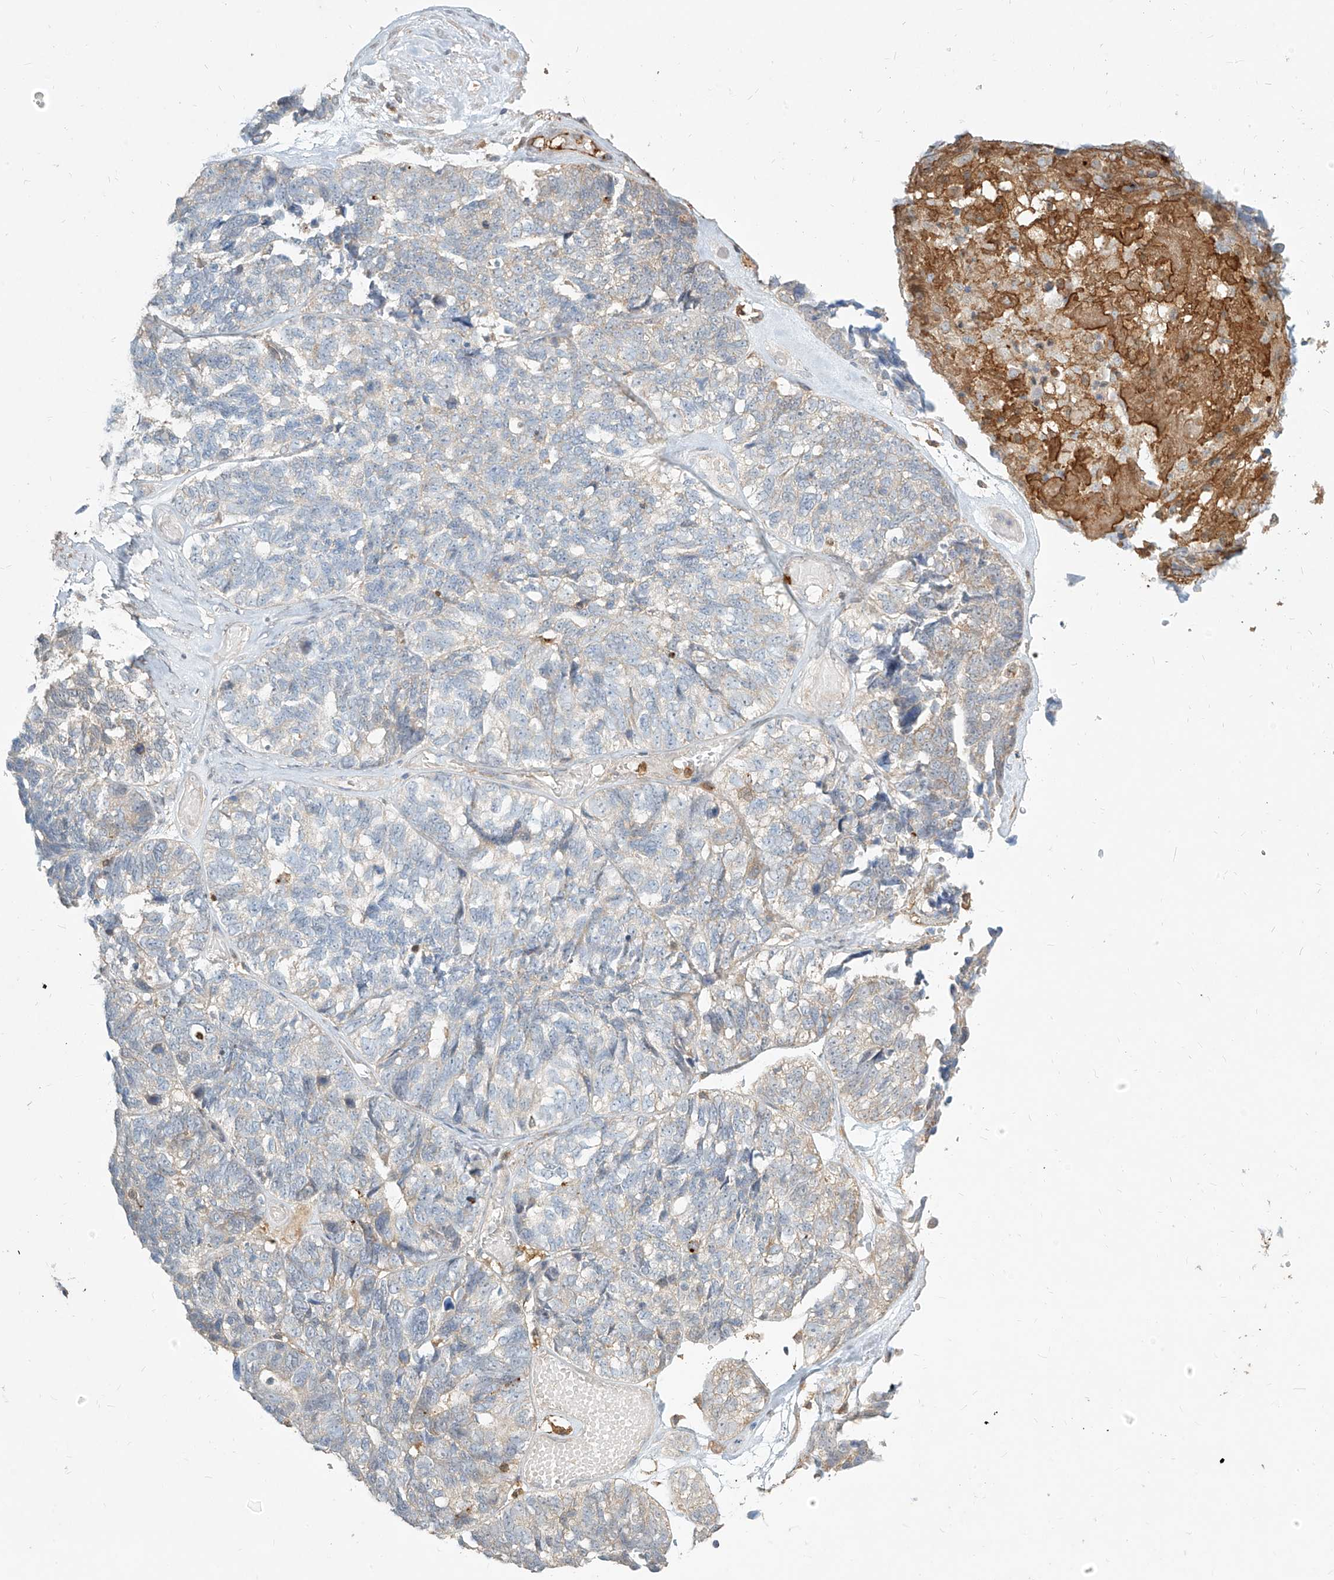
{"staining": {"intensity": "negative", "quantity": "none", "location": "none"}, "tissue": "ovarian cancer", "cell_type": "Tumor cells", "image_type": "cancer", "snomed": [{"axis": "morphology", "description": "Cystadenocarcinoma, serous, NOS"}, {"axis": "topography", "description": "Ovary"}], "caption": "Ovarian cancer was stained to show a protein in brown. There is no significant staining in tumor cells. (Brightfield microscopy of DAB (3,3'-diaminobenzidine) immunohistochemistry at high magnification).", "gene": "PGD", "patient": {"sex": "female", "age": 79}}